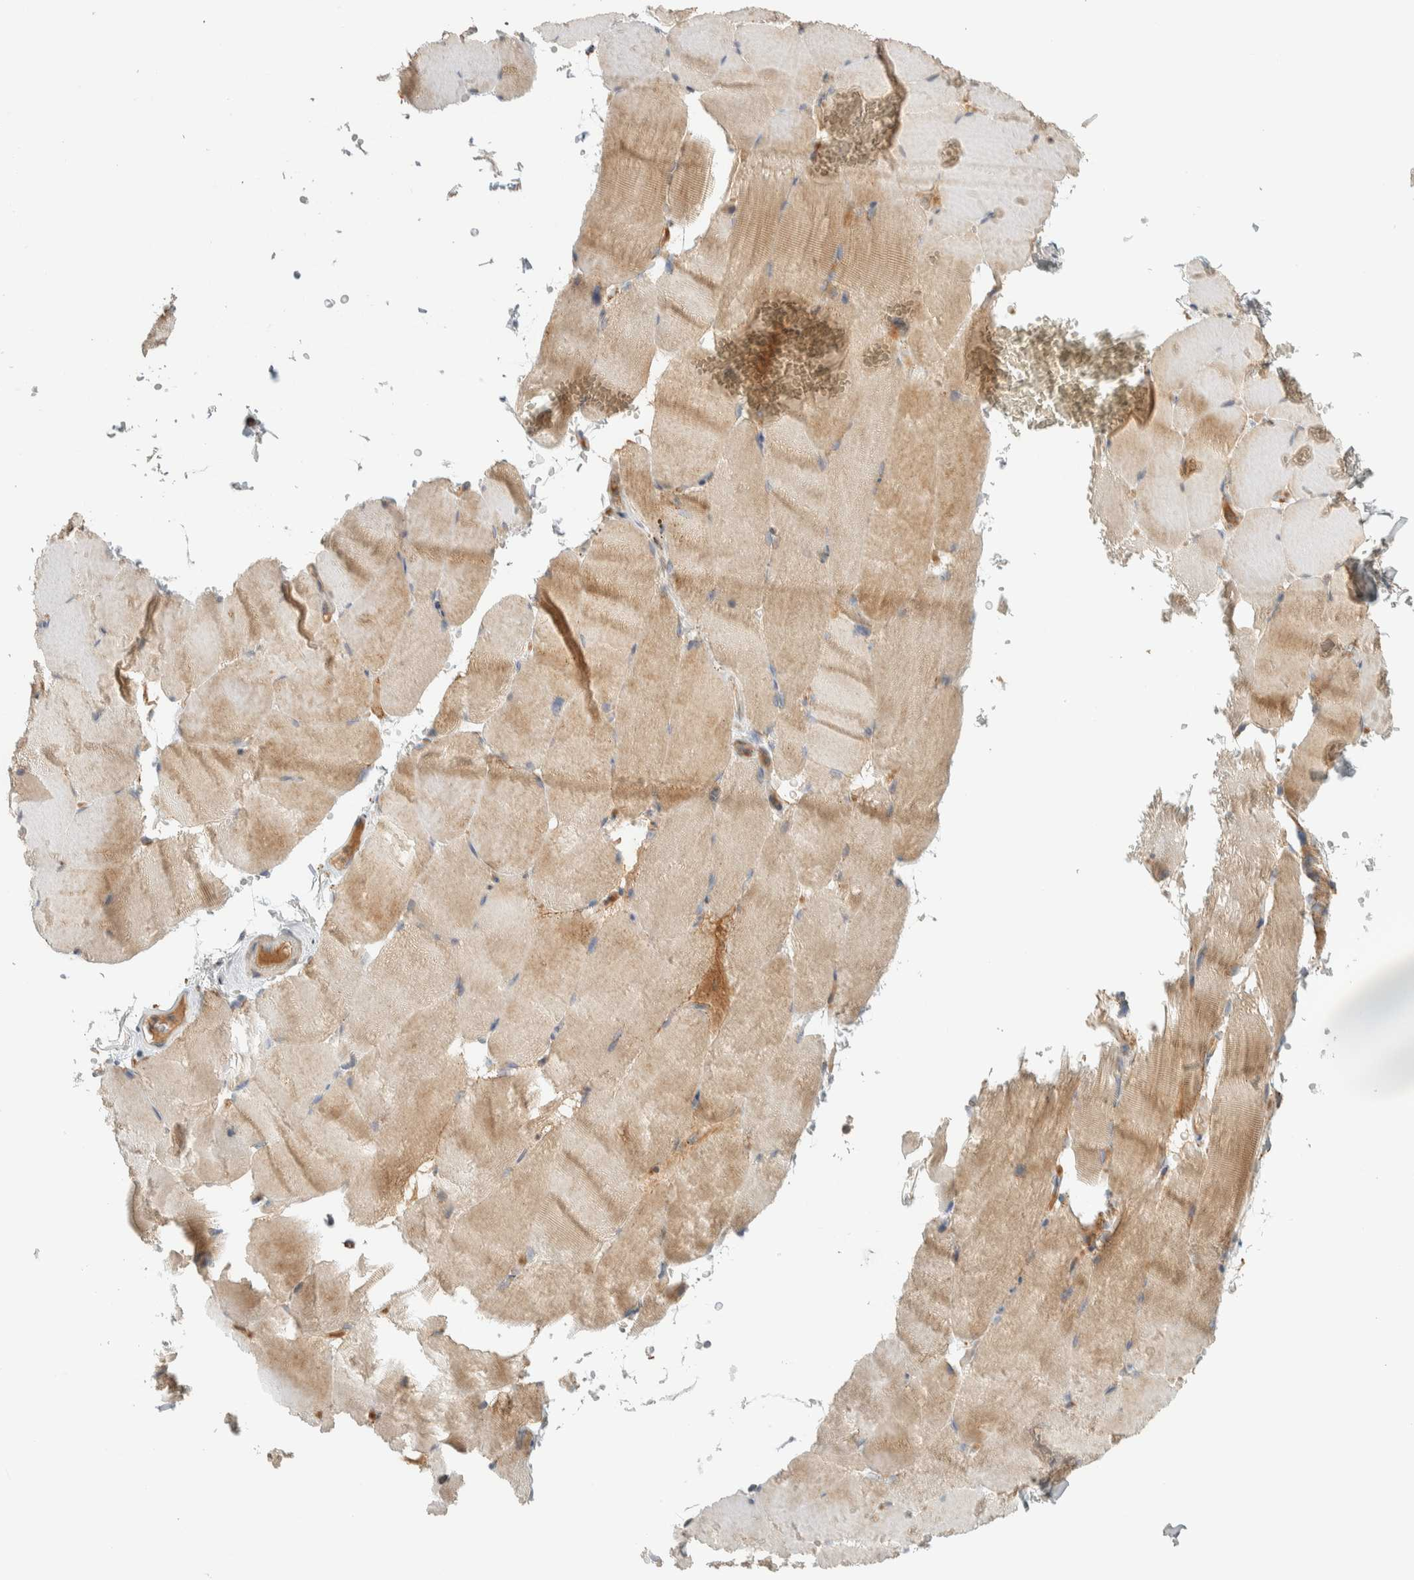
{"staining": {"intensity": "moderate", "quantity": ">75%", "location": "cytoplasmic/membranous"}, "tissue": "skeletal muscle", "cell_type": "Myocytes", "image_type": "normal", "snomed": [{"axis": "morphology", "description": "Normal tissue, NOS"}, {"axis": "topography", "description": "Skeletal muscle"}, {"axis": "topography", "description": "Parathyroid gland"}], "caption": "Immunohistochemical staining of unremarkable skeletal muscle demonstrates moderate cytoplasmic/membranous protein staining in approximately >75% of myocytes. (brown staining indicates protein expression, while blue staining denotes nuclei).", "gene": "FAM167A", "patient": {"sex": "female", "age": 37}}